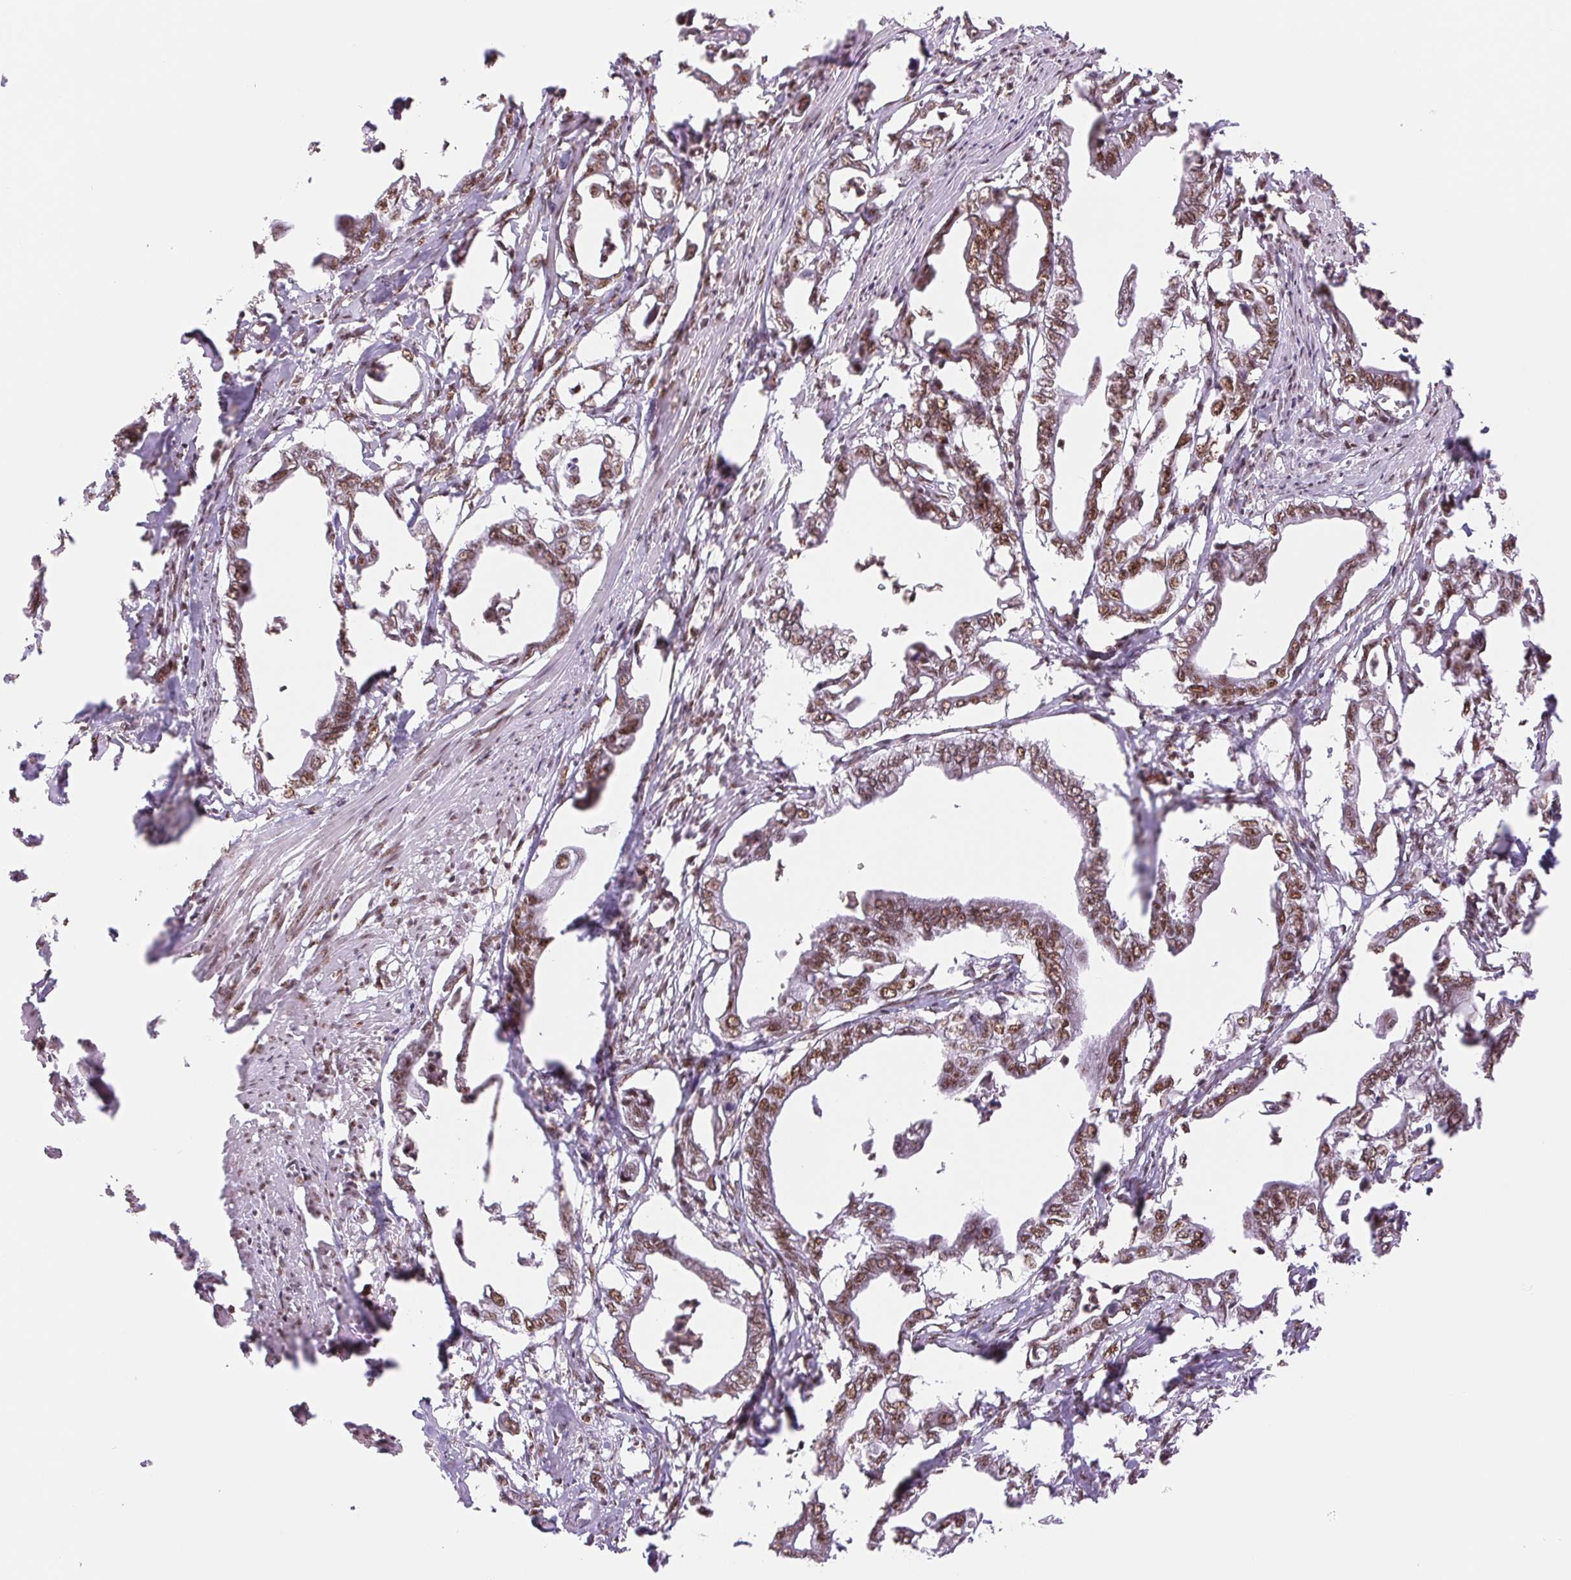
{"staining": {"intensity": "moderate", "quantity": ">75%", "location": "nuclear"}, "tissue": "pancreatic cancer", "cell_type": "Tumor cells", "image_type": "cancer", "snomed": [{"axis": "morphology", "description": "Adenocarcinoma, NOS"}, {"axis": "topography", "description": "Pancreas"}], "caption": "Protein staining of adenocarcinoma (pancreatic) tissue exhibits moderate nuclear positivity in about >75% of tumor cells. The staining is performed using DAB brown chromogen to label protein expression. The nuclei are counter-stained blue using hematoxylin.", "gene": "SREK1", "patient": {"sex": "male", "age": 61}}